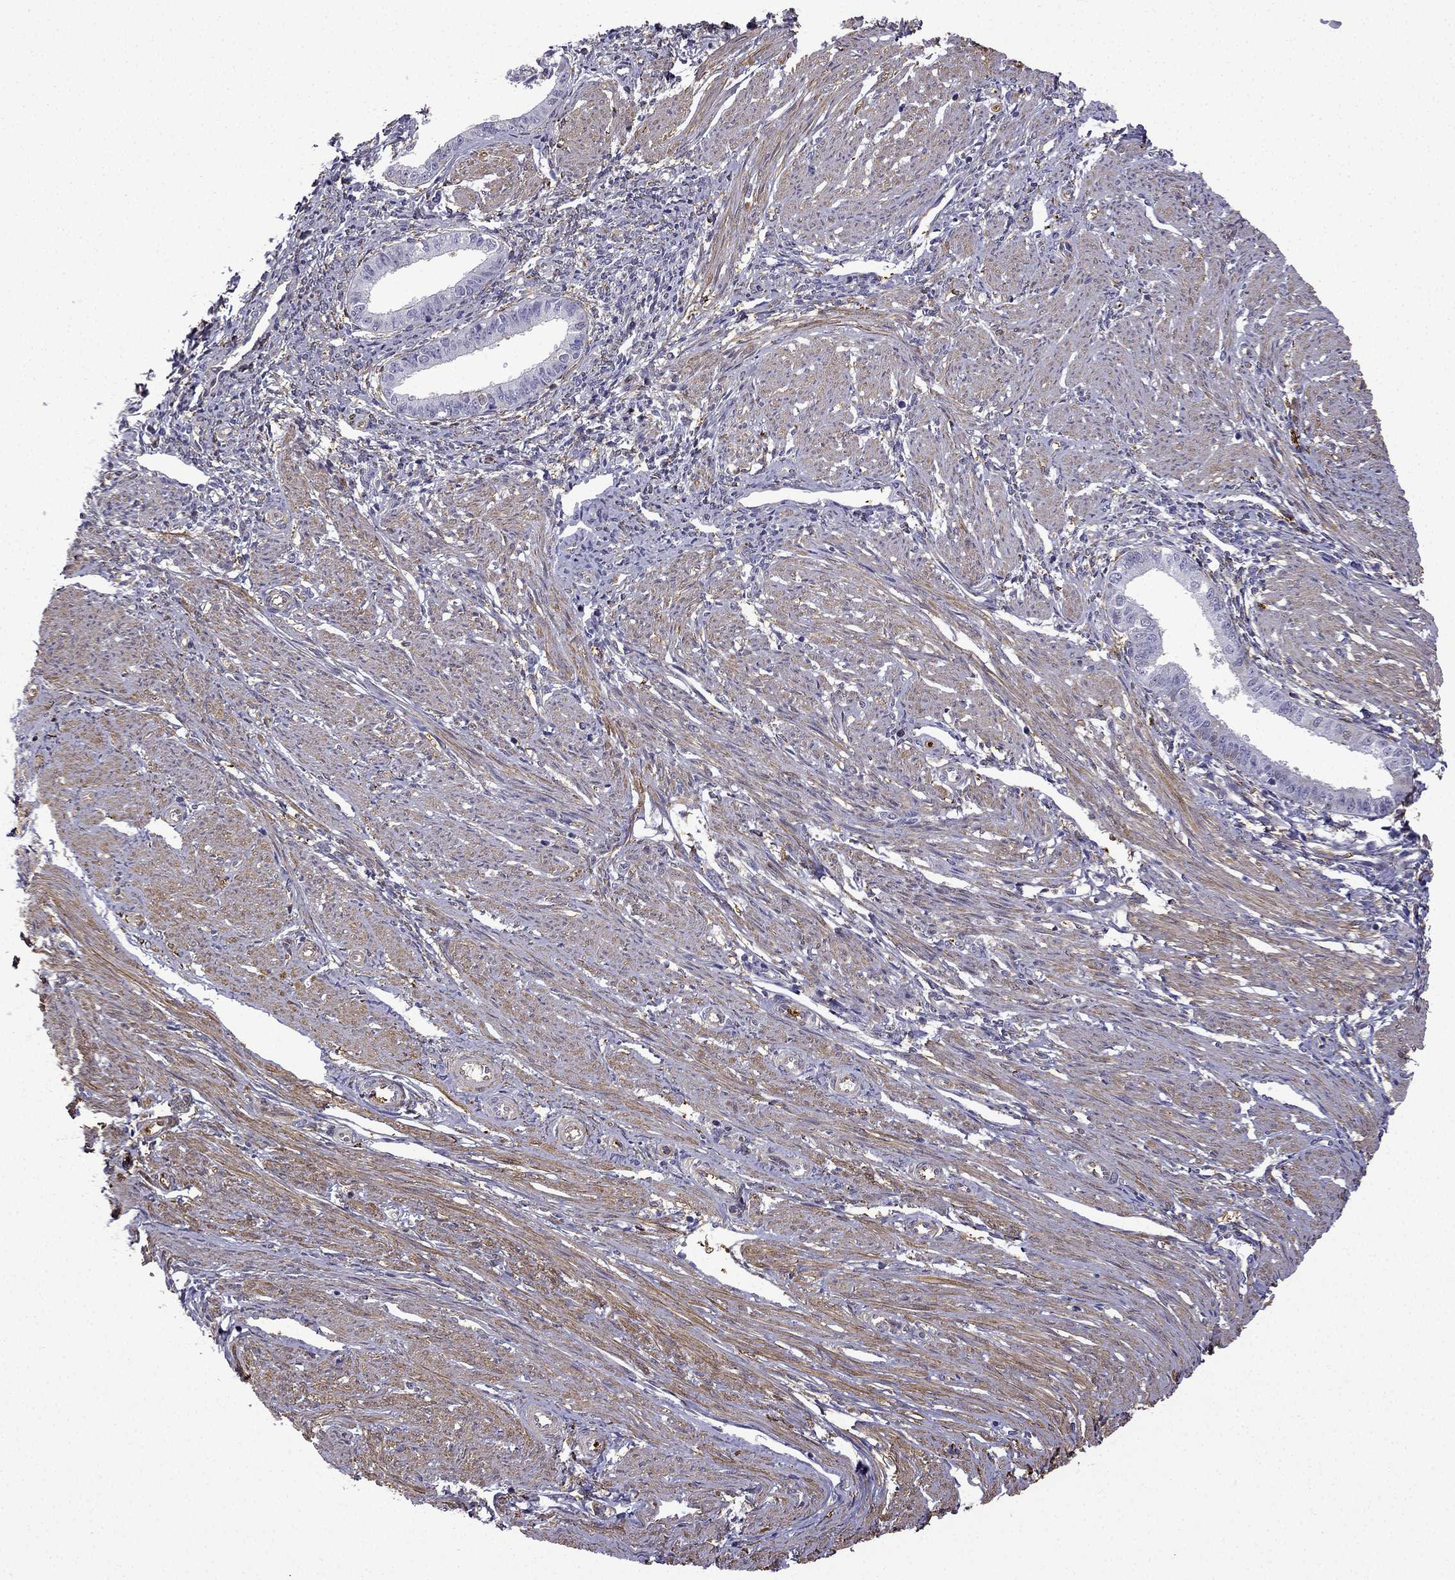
{"staining": {"intensity": "strong", "quantity": "25%-75%", "location": "cytoplasmic/membranous"}, "tissue": "endometrium", "cell_type": "Cells in endometrial stroma", "image_type": "normal", "snomed": [{"axis": "morphology", "description": "Normal tissue, NOS"}, {"axis": "topography", "description": "Endometrium"}], "caption": "Strong cytoplasmic/membranous protein expression is identified in approximately 25%-75% of cells in endometrial stroma in endometrium.", "gene": "MAP4", "patient": {"sex": "female", "age": 37}}